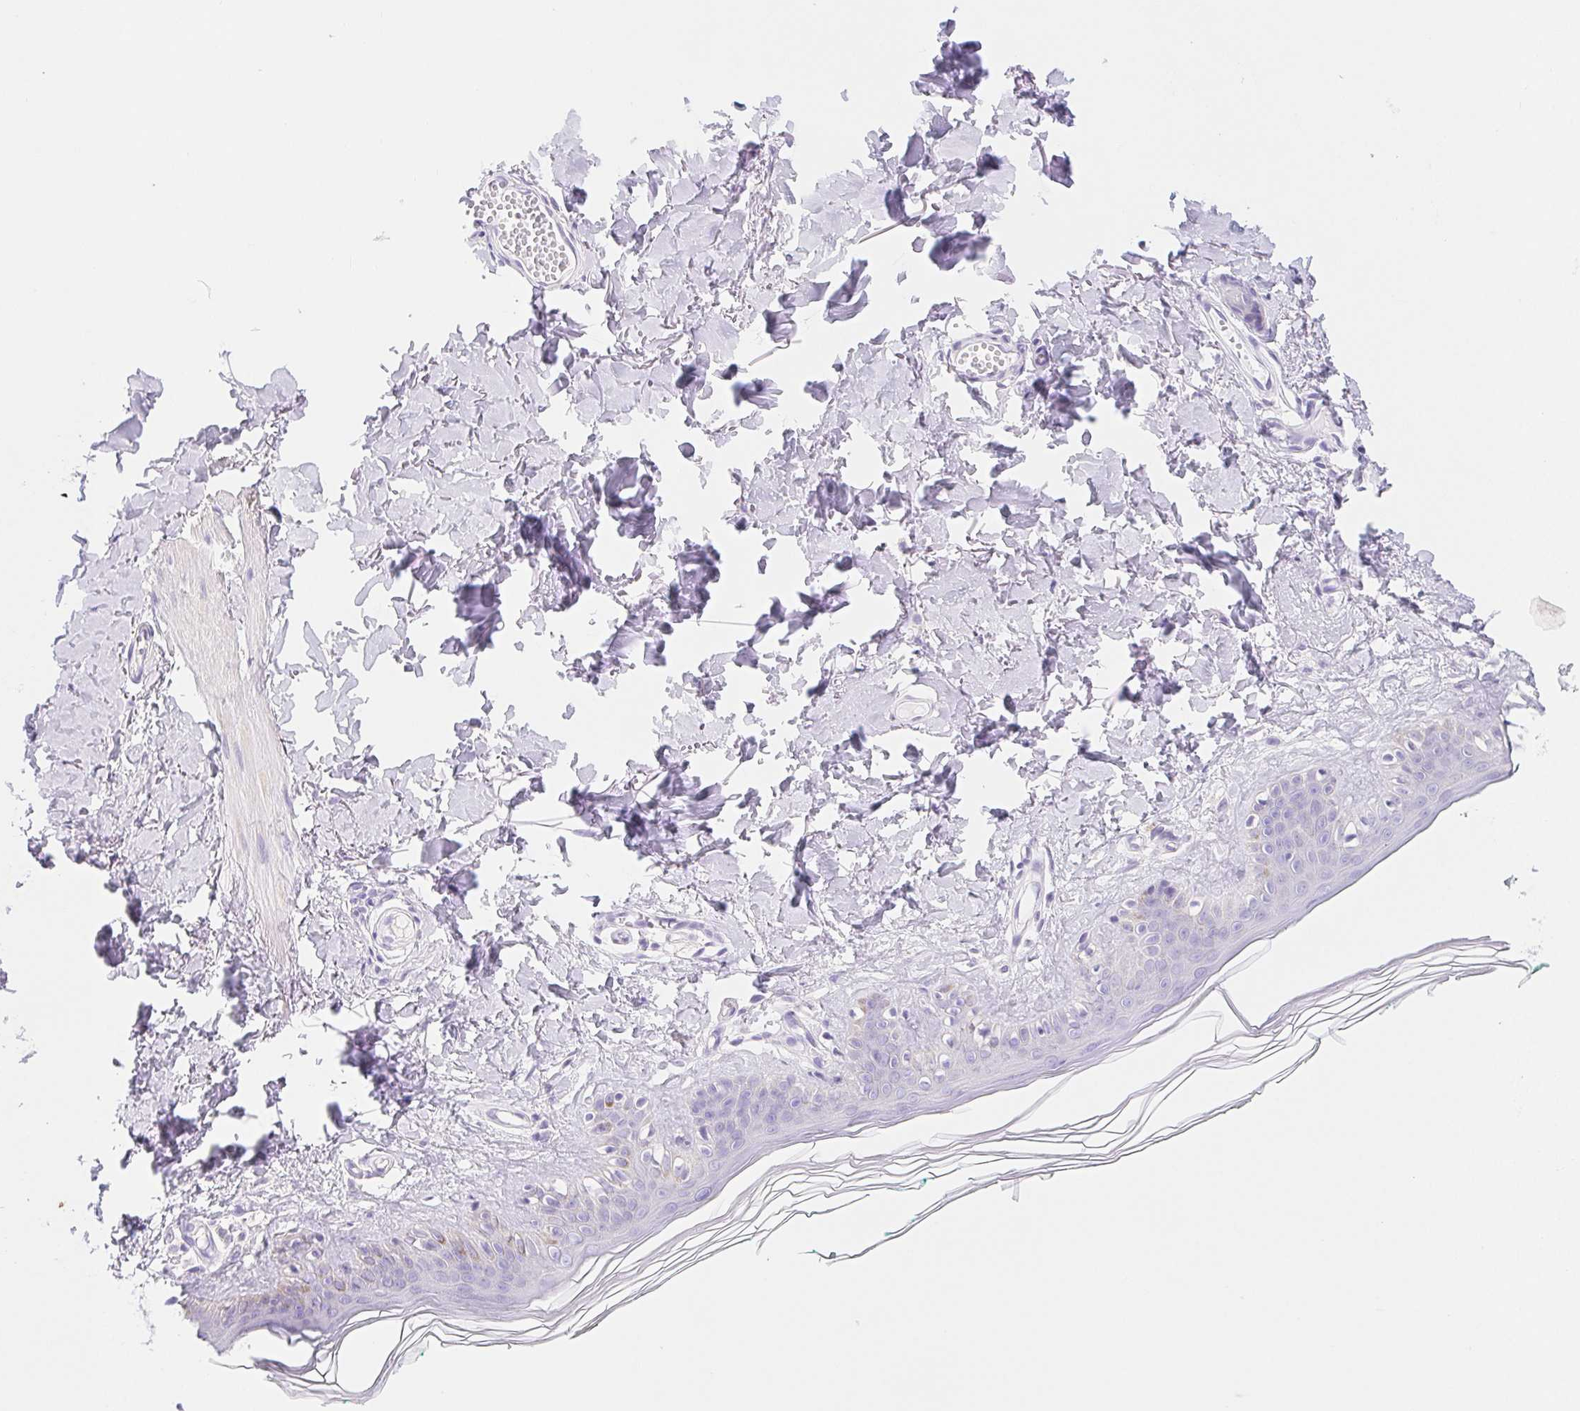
{"staining": {"intensity": "negative", "quantity": "none", "location": "none"}, "tissue": "skin", "cell_type": "Fibroblasts", "image_type": "normal", "snomed": [{"axis": "morphology", "description": "Normal tissue, NOS"}, {"axis": "topography", "description": "Skin"}, {"axis": "topography", "description": "Peripheral nerve tissue"}], "caption": "The immunohistochemistry (IHC) histopathology image has no significant expression in fibroblasts of skin. (Stains: DAB IHC with hematoxylin counter stain, Microscopy: brightfield microscopy at high magnification).", "gene": "DYNC2LI1", "patient": {"sex": "female", "age": 45}}